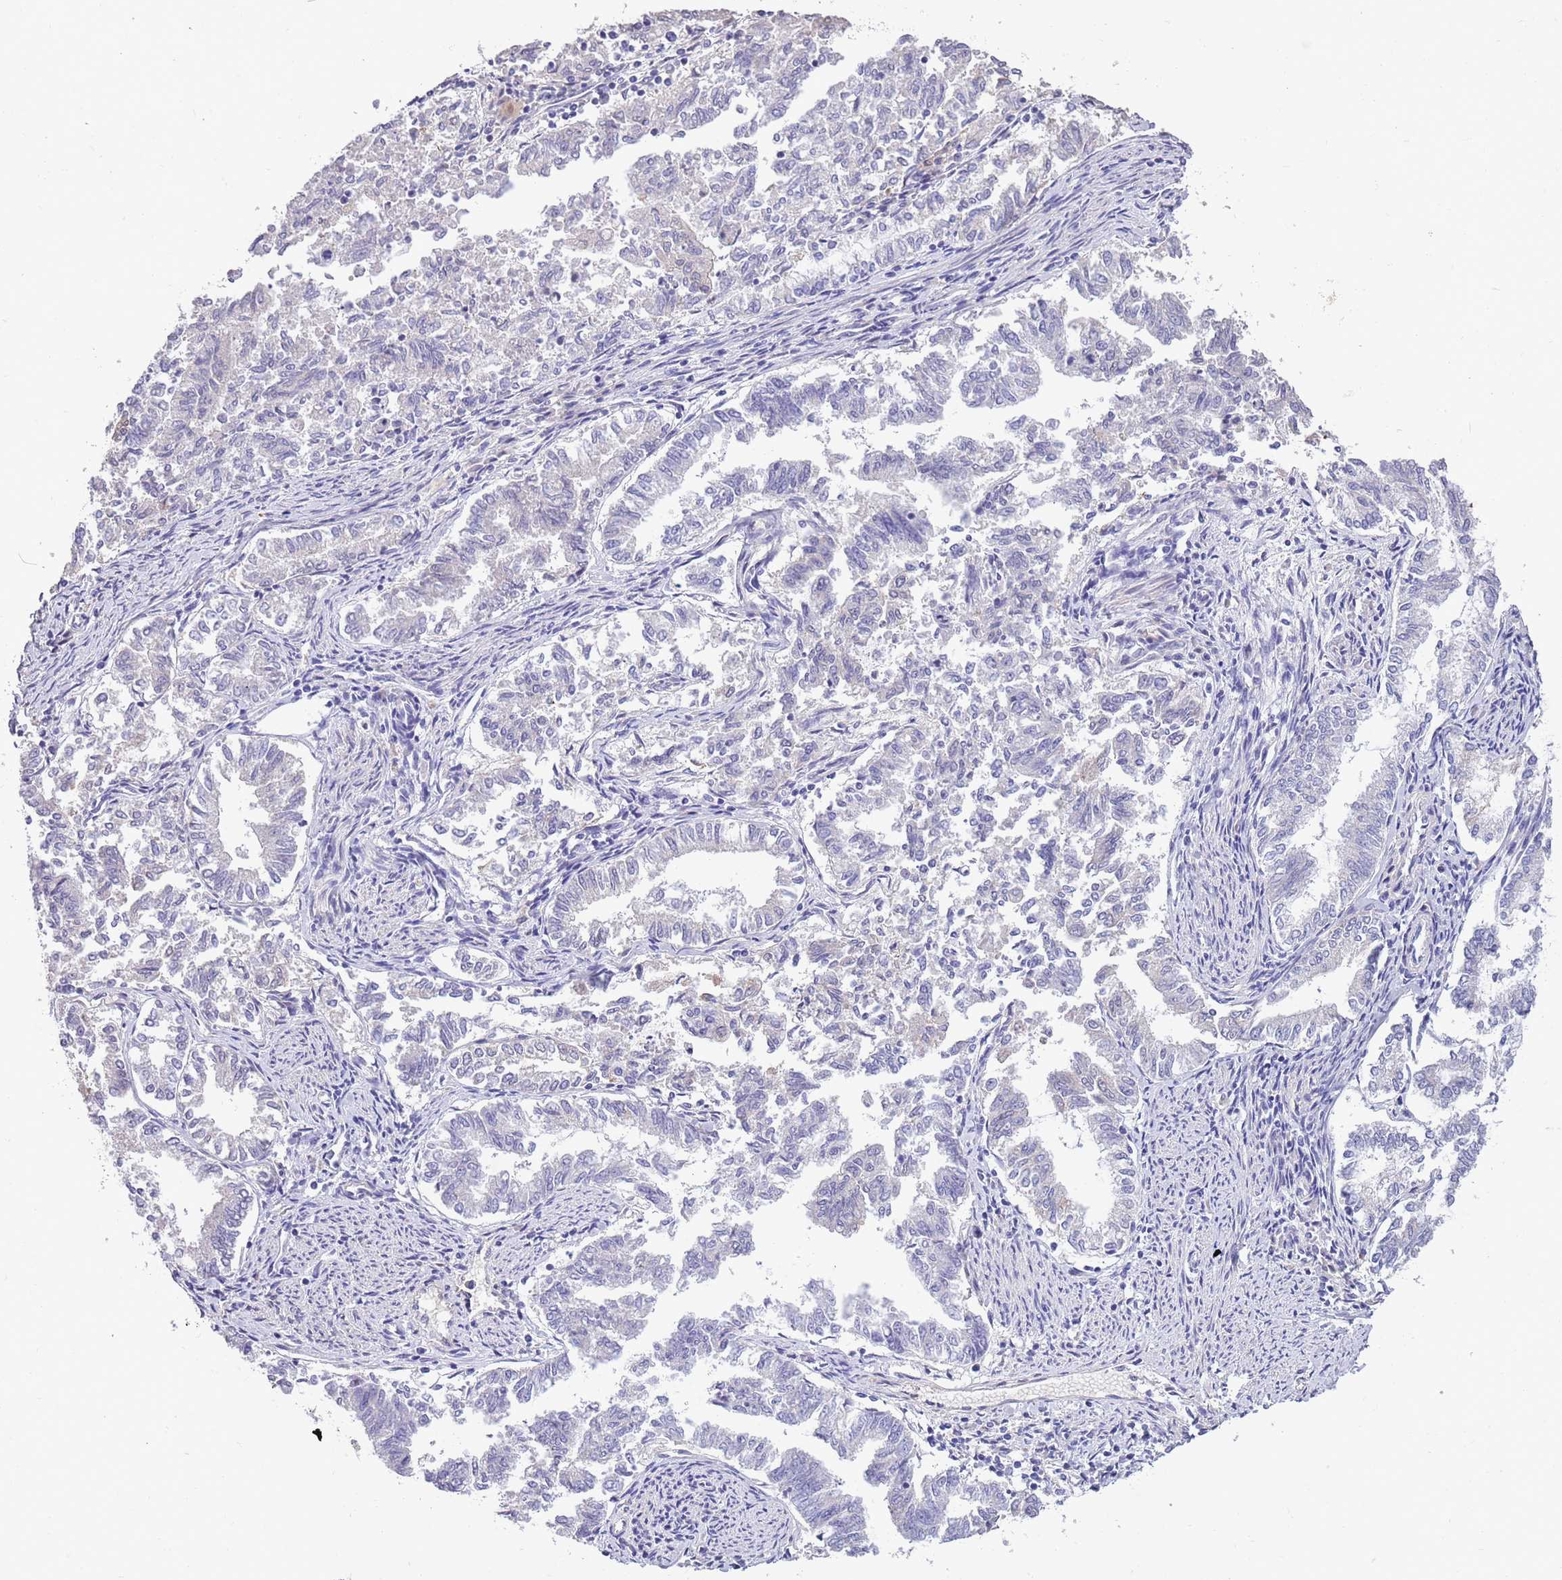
{"staining": {"intensity": "negative", "quantity": "none", "location": "none"}, "tissue": "endometrial cancer", "cell_type": "Tumor cells", "image_type": "cancer", "snomed": [{"axis": "morphology", "description": "Adenocarcinoma, NOS"}, {"axis": "topography", "description": "Endometrium"}], "caption": "Tumor cells are negative for brown protein staining in adenocarcinoma (endometrial). Nuclei are stained in blue.", "gene": "LIPJ", "patient": {"sex": "female", "age": 79}}